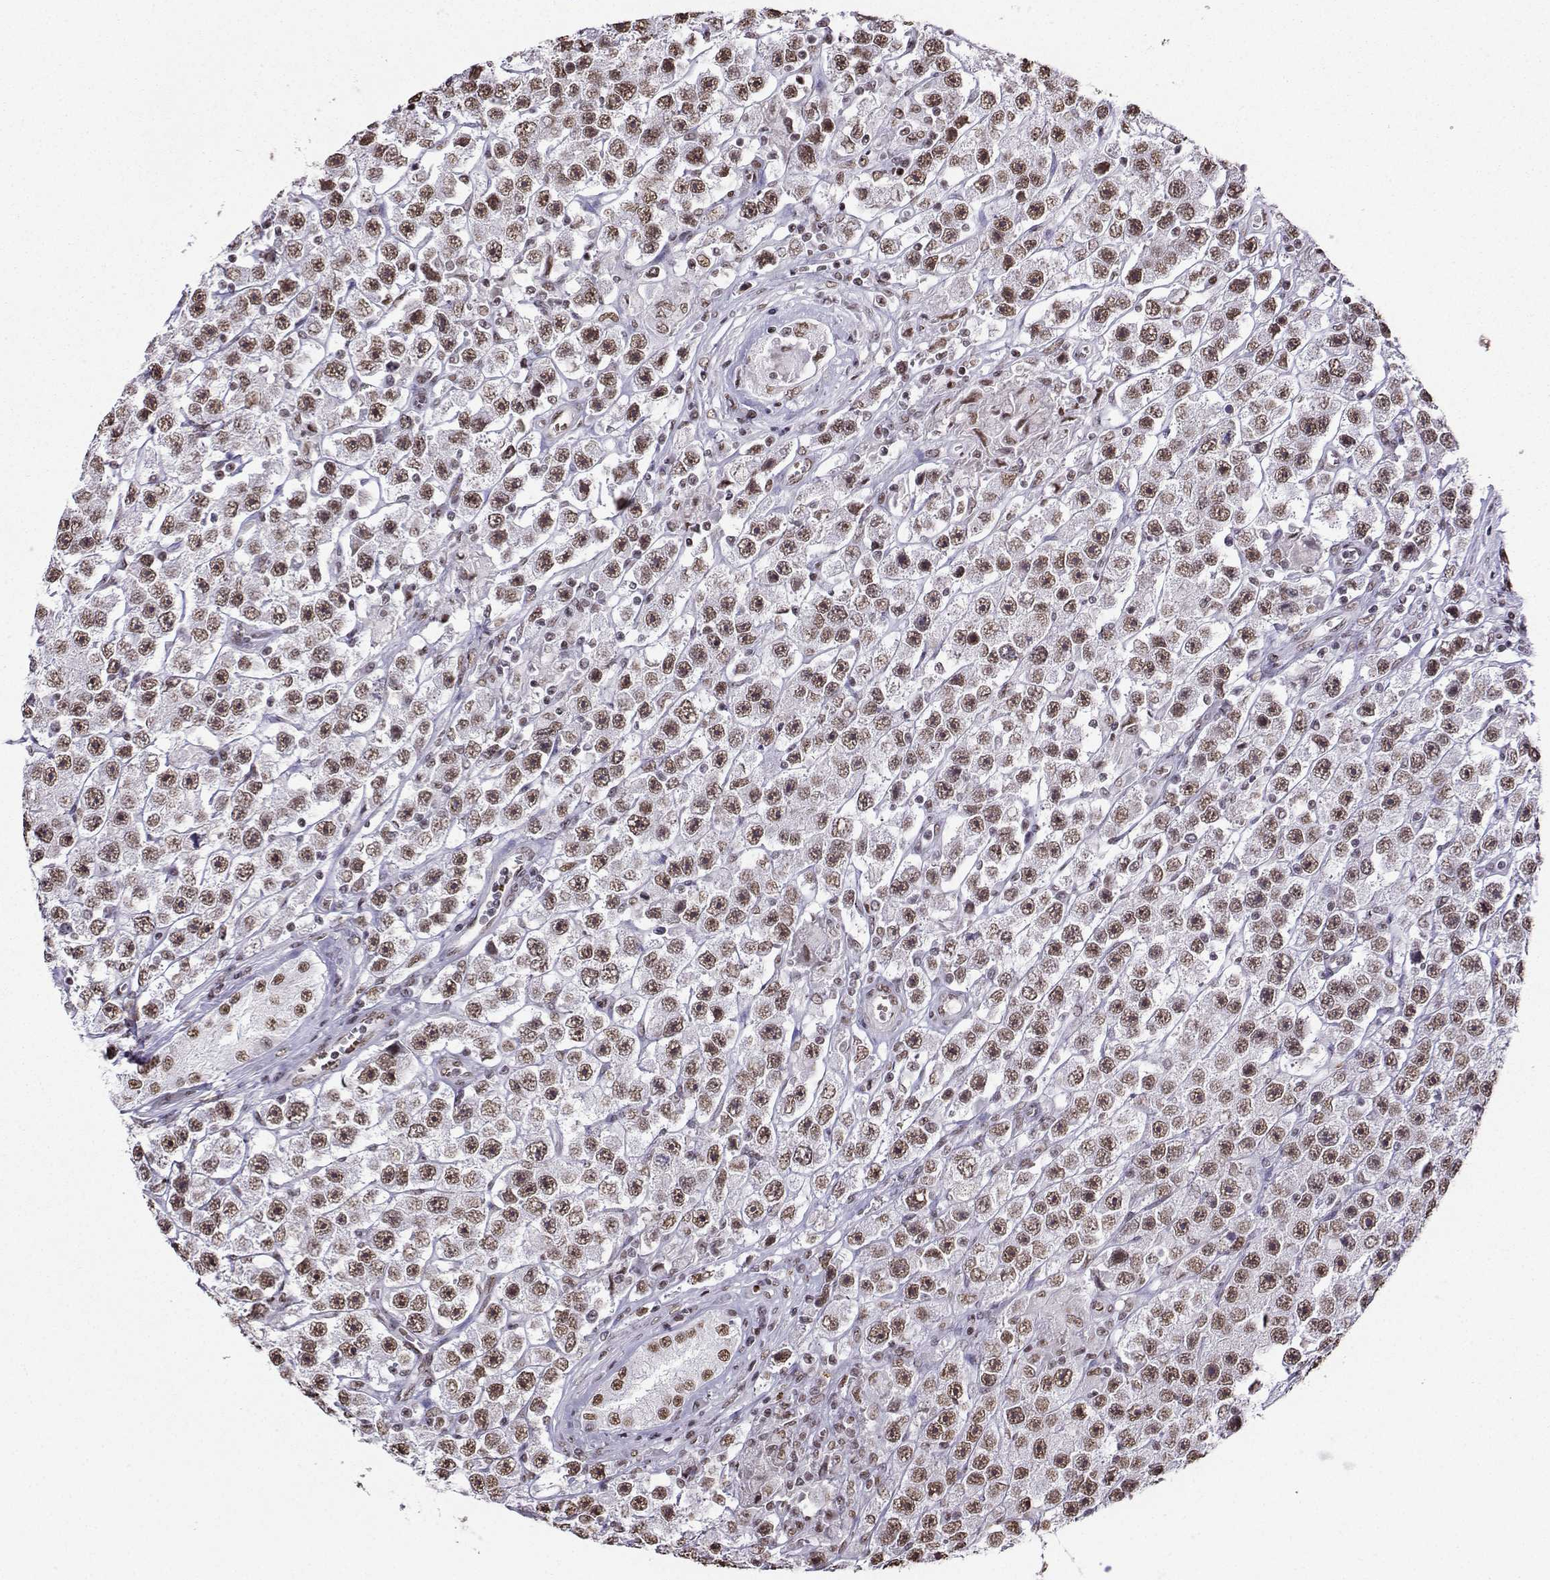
{"staining": {"intensity": "weak", "quantity": ">75%", "location": "nuclear"}, "tissue": "testis cancer", "cell_type": "Tumor cells", "image_type": "cancer", "snomed": [{"axis": "morphology", "description": "Seminoma, NOS"}, {"axis": "topography", "description": "Testis"}], "caption": "Immunohistochemical staining of human testis cancer shows low levels of weak nuclear expression in approximately >75% of tumor cells.", "gene": "CCNK", "patient": {"sex": "male", "age": 45}}